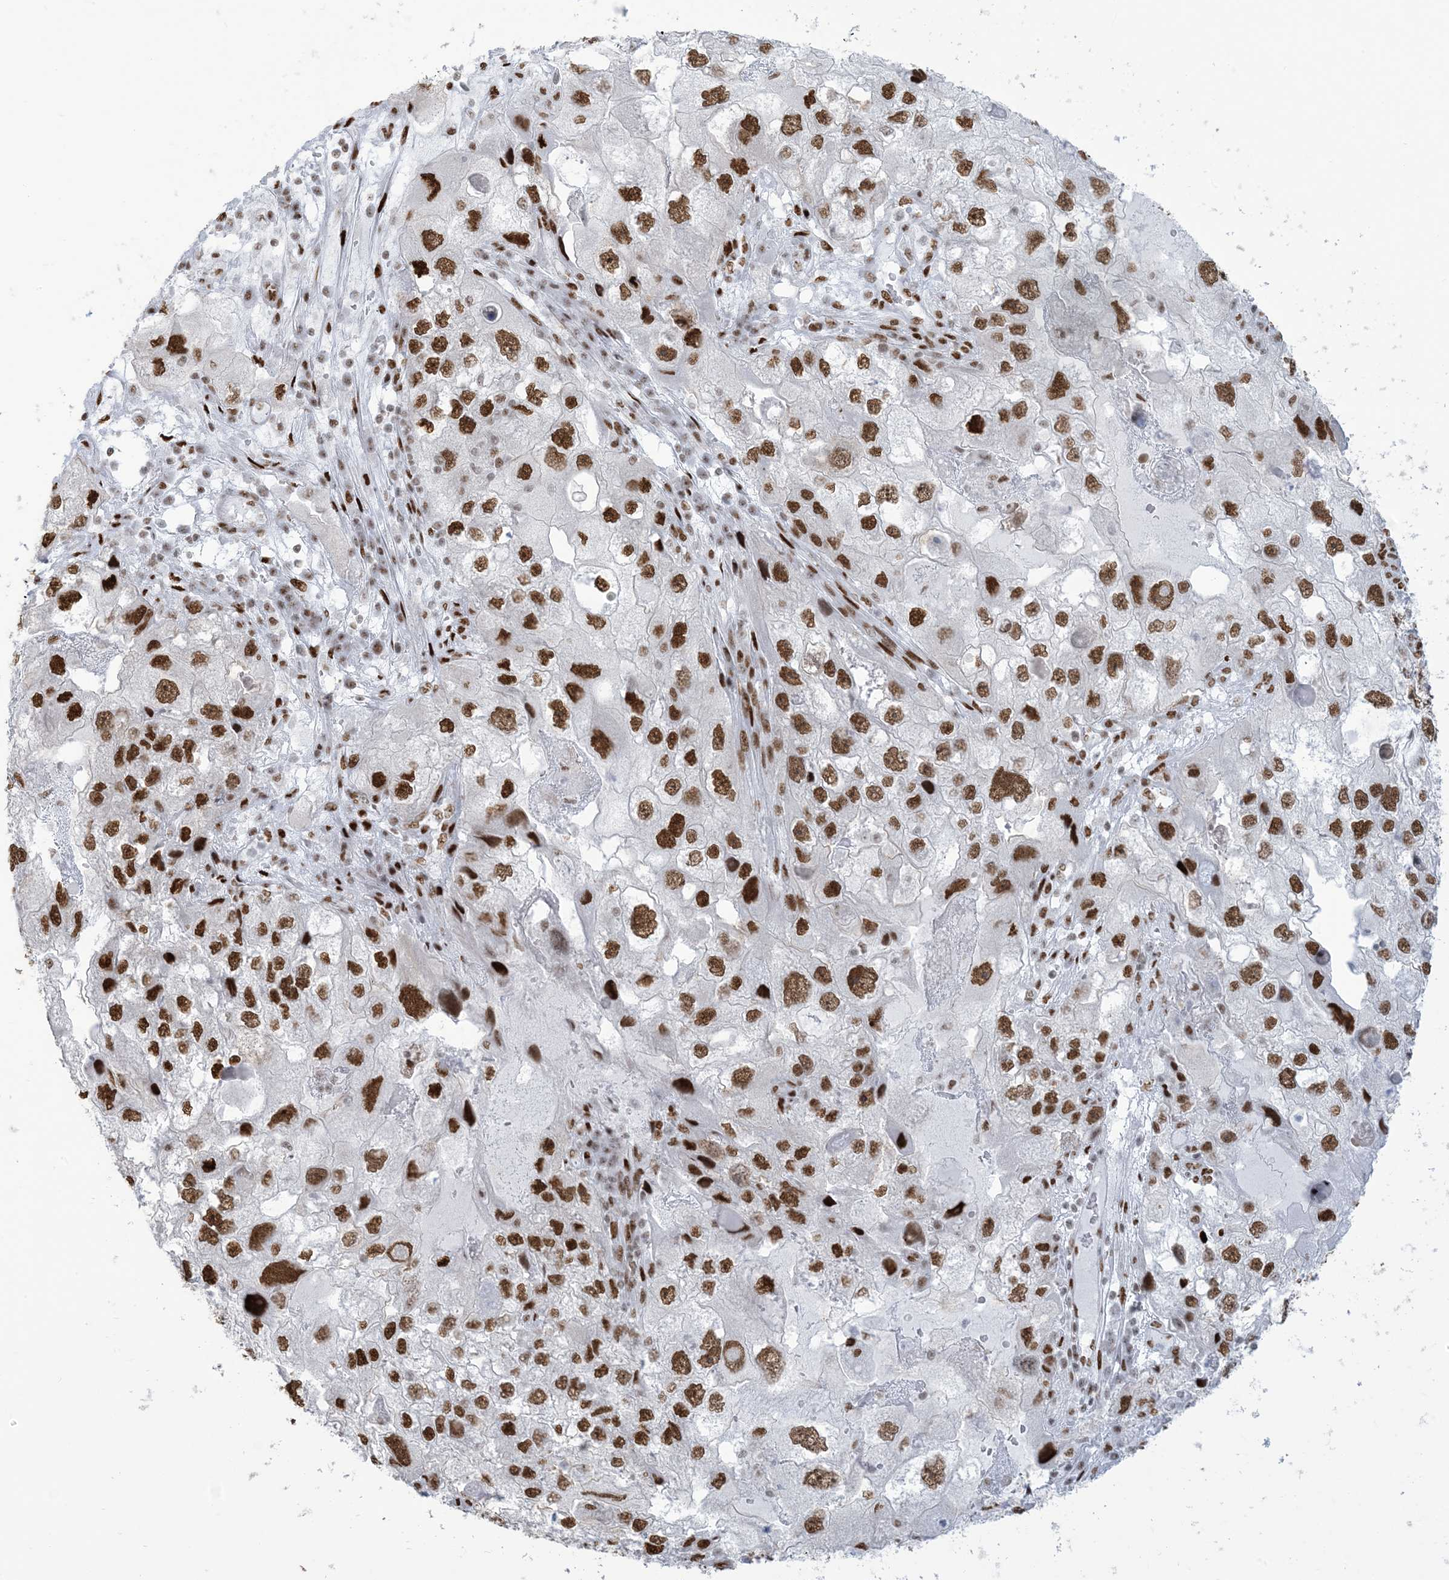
{"staining": {"intensity": "strong", "quantity": ">75%", "location": "nuclear"}, "tissue": "endometrial cancer", "cell_type": "Tumor cells", "image_type": "cancer", "snomed": [{"axis": "morphology", "description": "Adenocarcinoma, NOS"}, {"axis": "topography", "description": "Endometrium"}], "caption": "Human endometrial adenocarcinoma stained with a brown dye demonstrates strong nuclear positive positivity in approximately >75% of tumor cells.", "gene": "STAG1", "patient": {"sex": "female", "age": 49}}